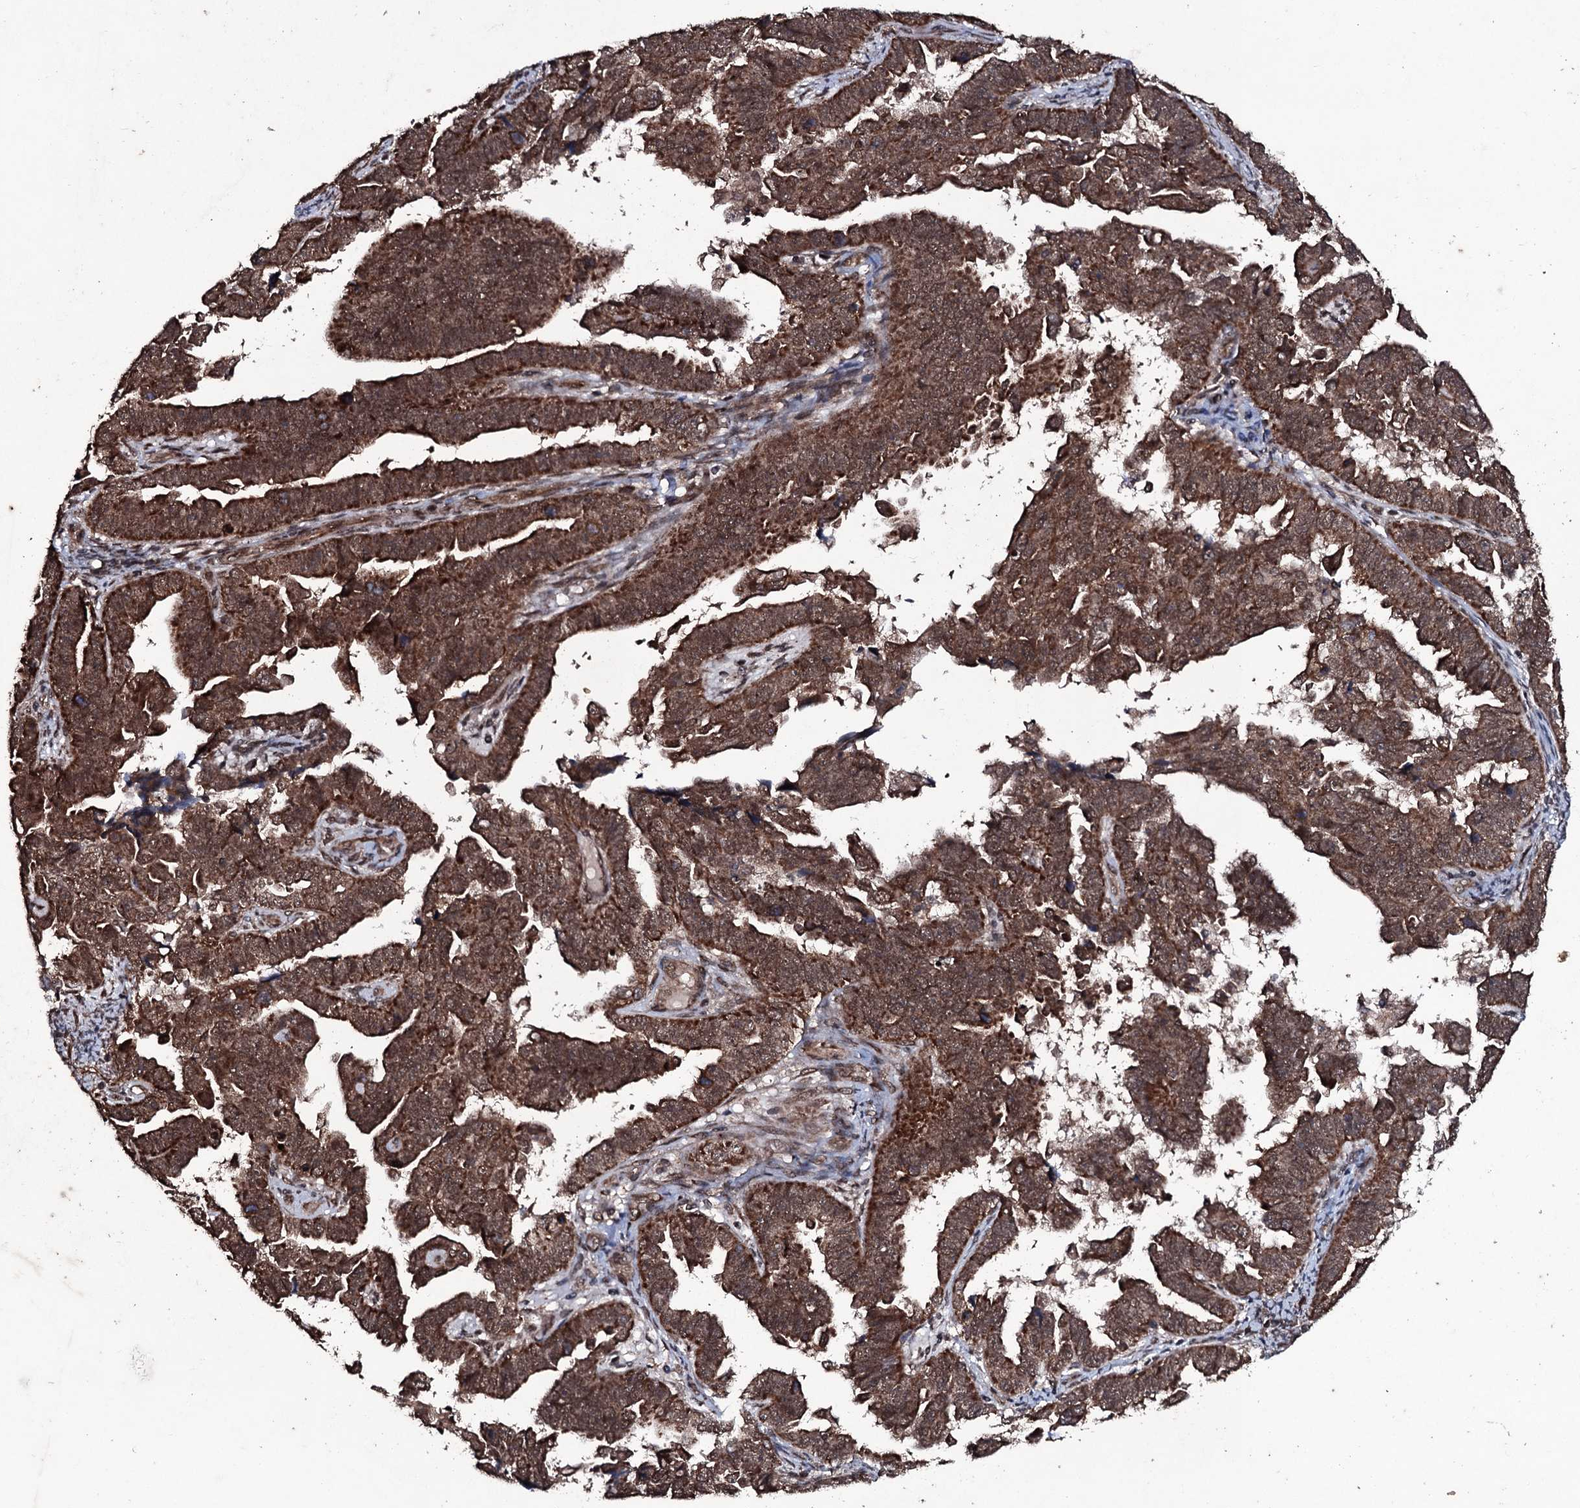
{"staining": {"intensity": "moderate", "quantity": ">75%", "location": "cytoplasmic/membranous"}, "tissue": "endometrial cancer", "cell_type": "Tumor cells", "image_type": "cancer", "snomed": [{"axis": "morphology", "description": "Adenocarcinoma, NOS"}, {"axis": "topography", "description": "Endometrium"}], "caption": "Immunohistochemistry (IHC) of human adenocarcinoma (endometrial) demonstrates medium levels of moderate cytoplasmic/membranous staining in about >75% of tumor cells.", "gene": "MRPS31", "patient": {"sex": "female", "age": 75}}